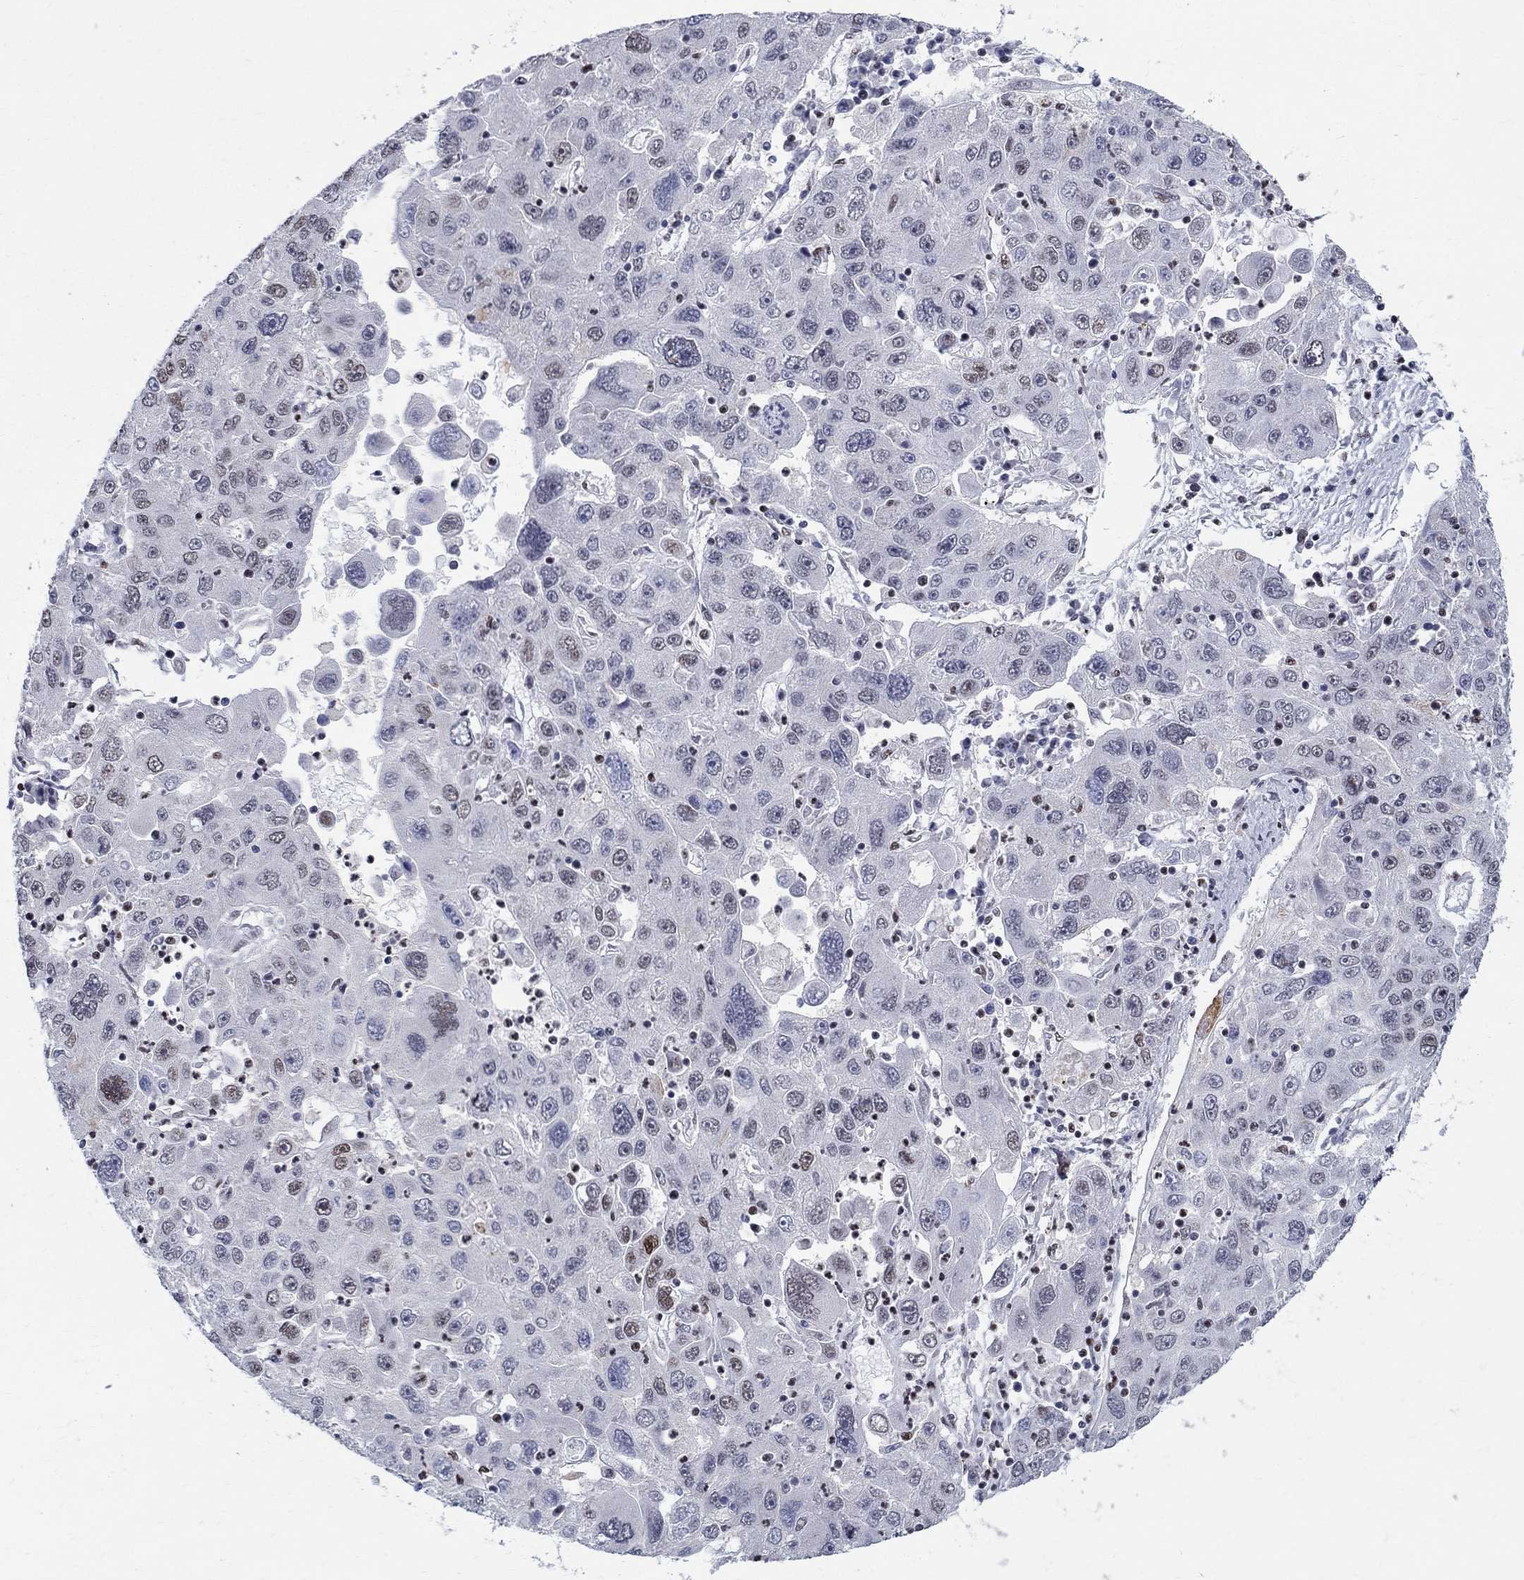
{"staining": {"intensity": "weak", "quantity": "<25%", "location": "nuclear"}, "tissue": "stomach cancer", "cell_type": "Tumor cells", "image_type": "cancer", "snomed": [{"axis": "morphology", "description": "Adenocarcinoma, NOS"}, {"axis": "topography", "description": "Stomach"}], "caption": "Protein analysis of stomach cancer demonstrates no significant staining in tumor cells.", "gene": "FBXO16", "patient": {"sex": "male", "age": 56}}